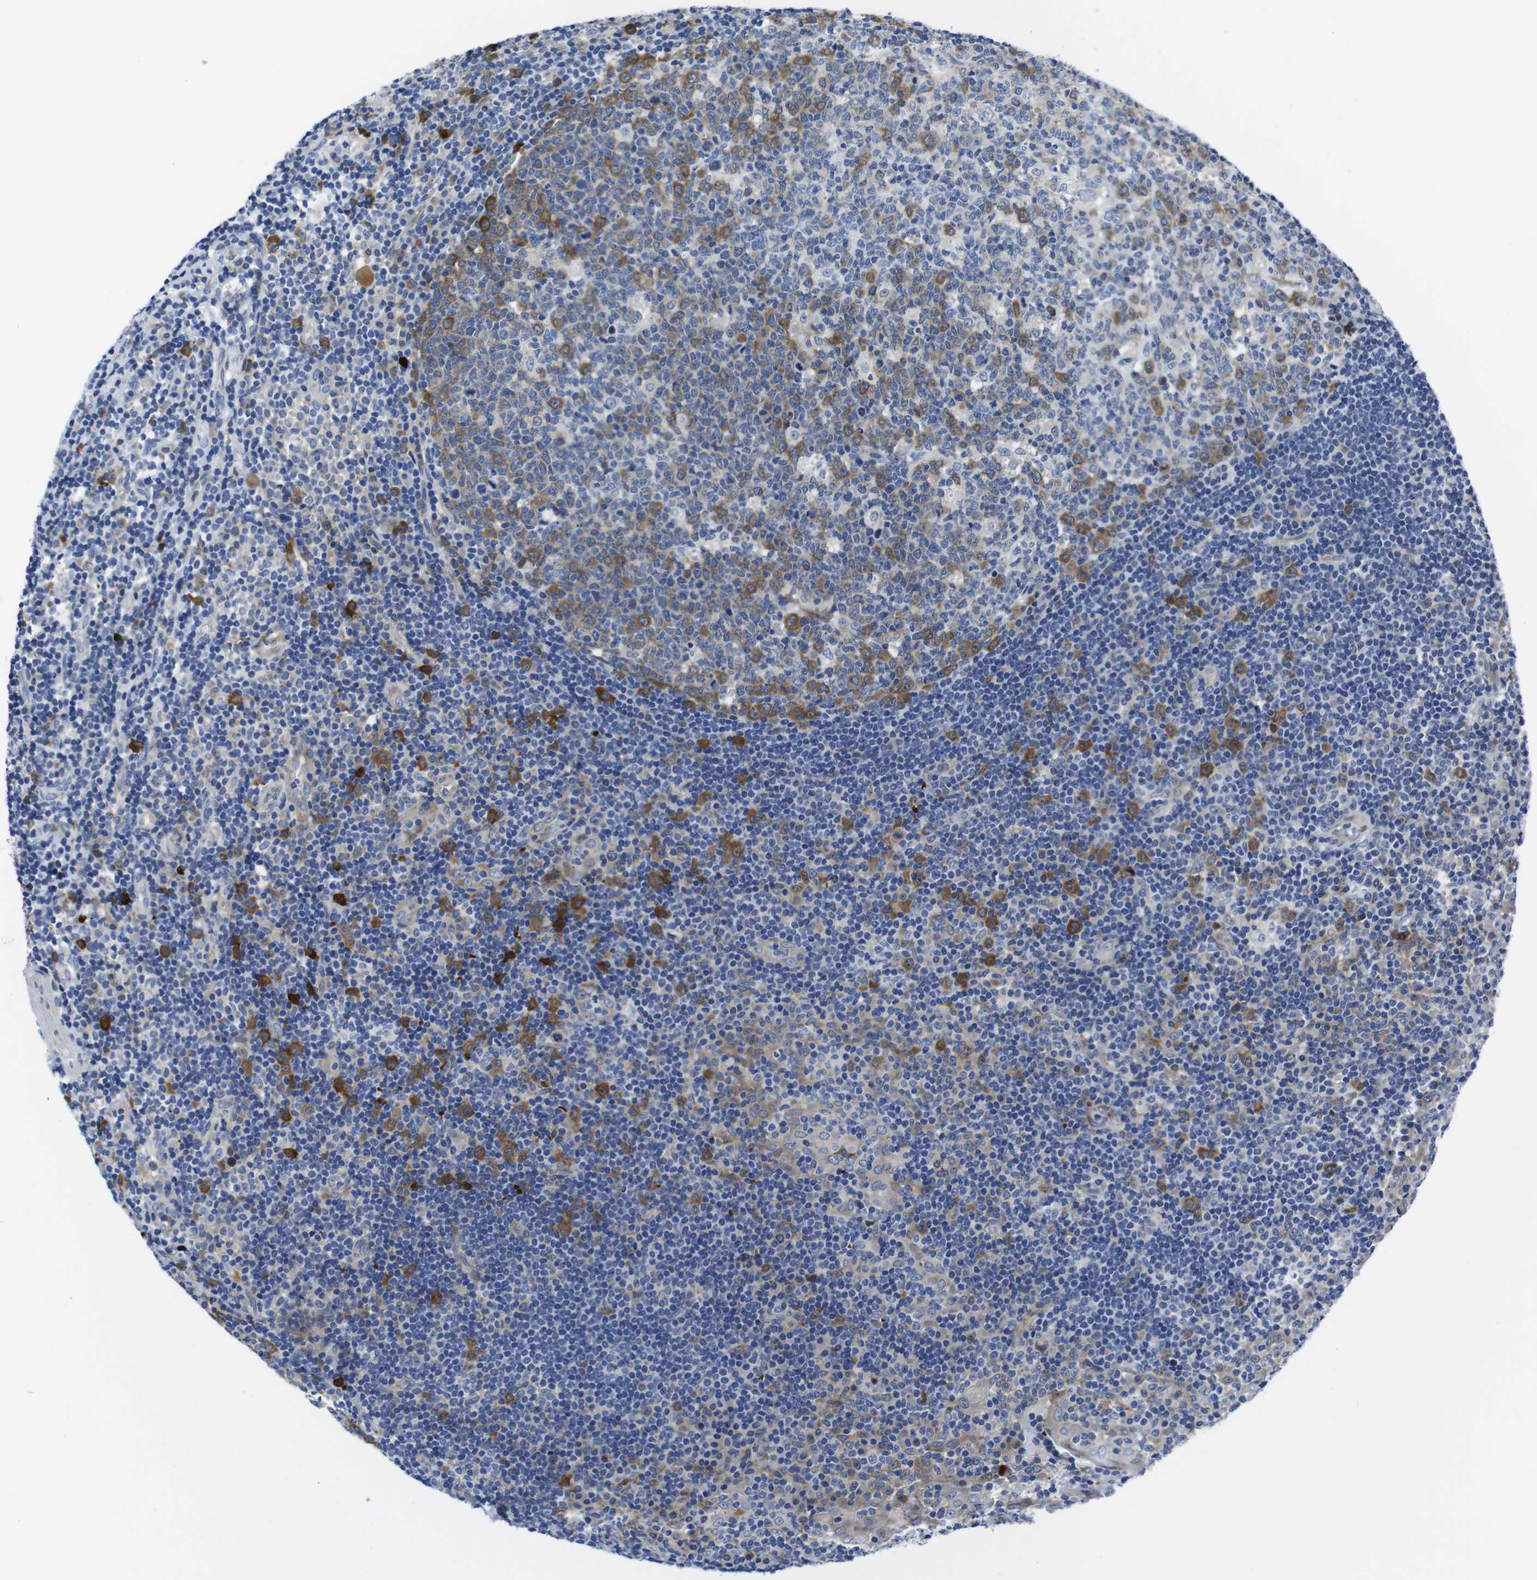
{"staining": {"intensity": "moderate", "quantity": "25%-75%", "location": "cytoplasmic/membranous"}, "tissue": "tonsil", "cell_type": "Germinal center cells", "image_type": "normal", "snomed": [{"axis": "morphology", "description": "Normal tissue, NOS"}, {"axis": "topography", "description": "Tonsil"}], "caption": "Human tonsil stained for a protein (brown) reveals moderate cytoplasmic/membranous positive staining in approximately 25%-75% of germinal center cells.", "gene": "EIF4A1", "patient": {"sex": "female", "age": 40}}